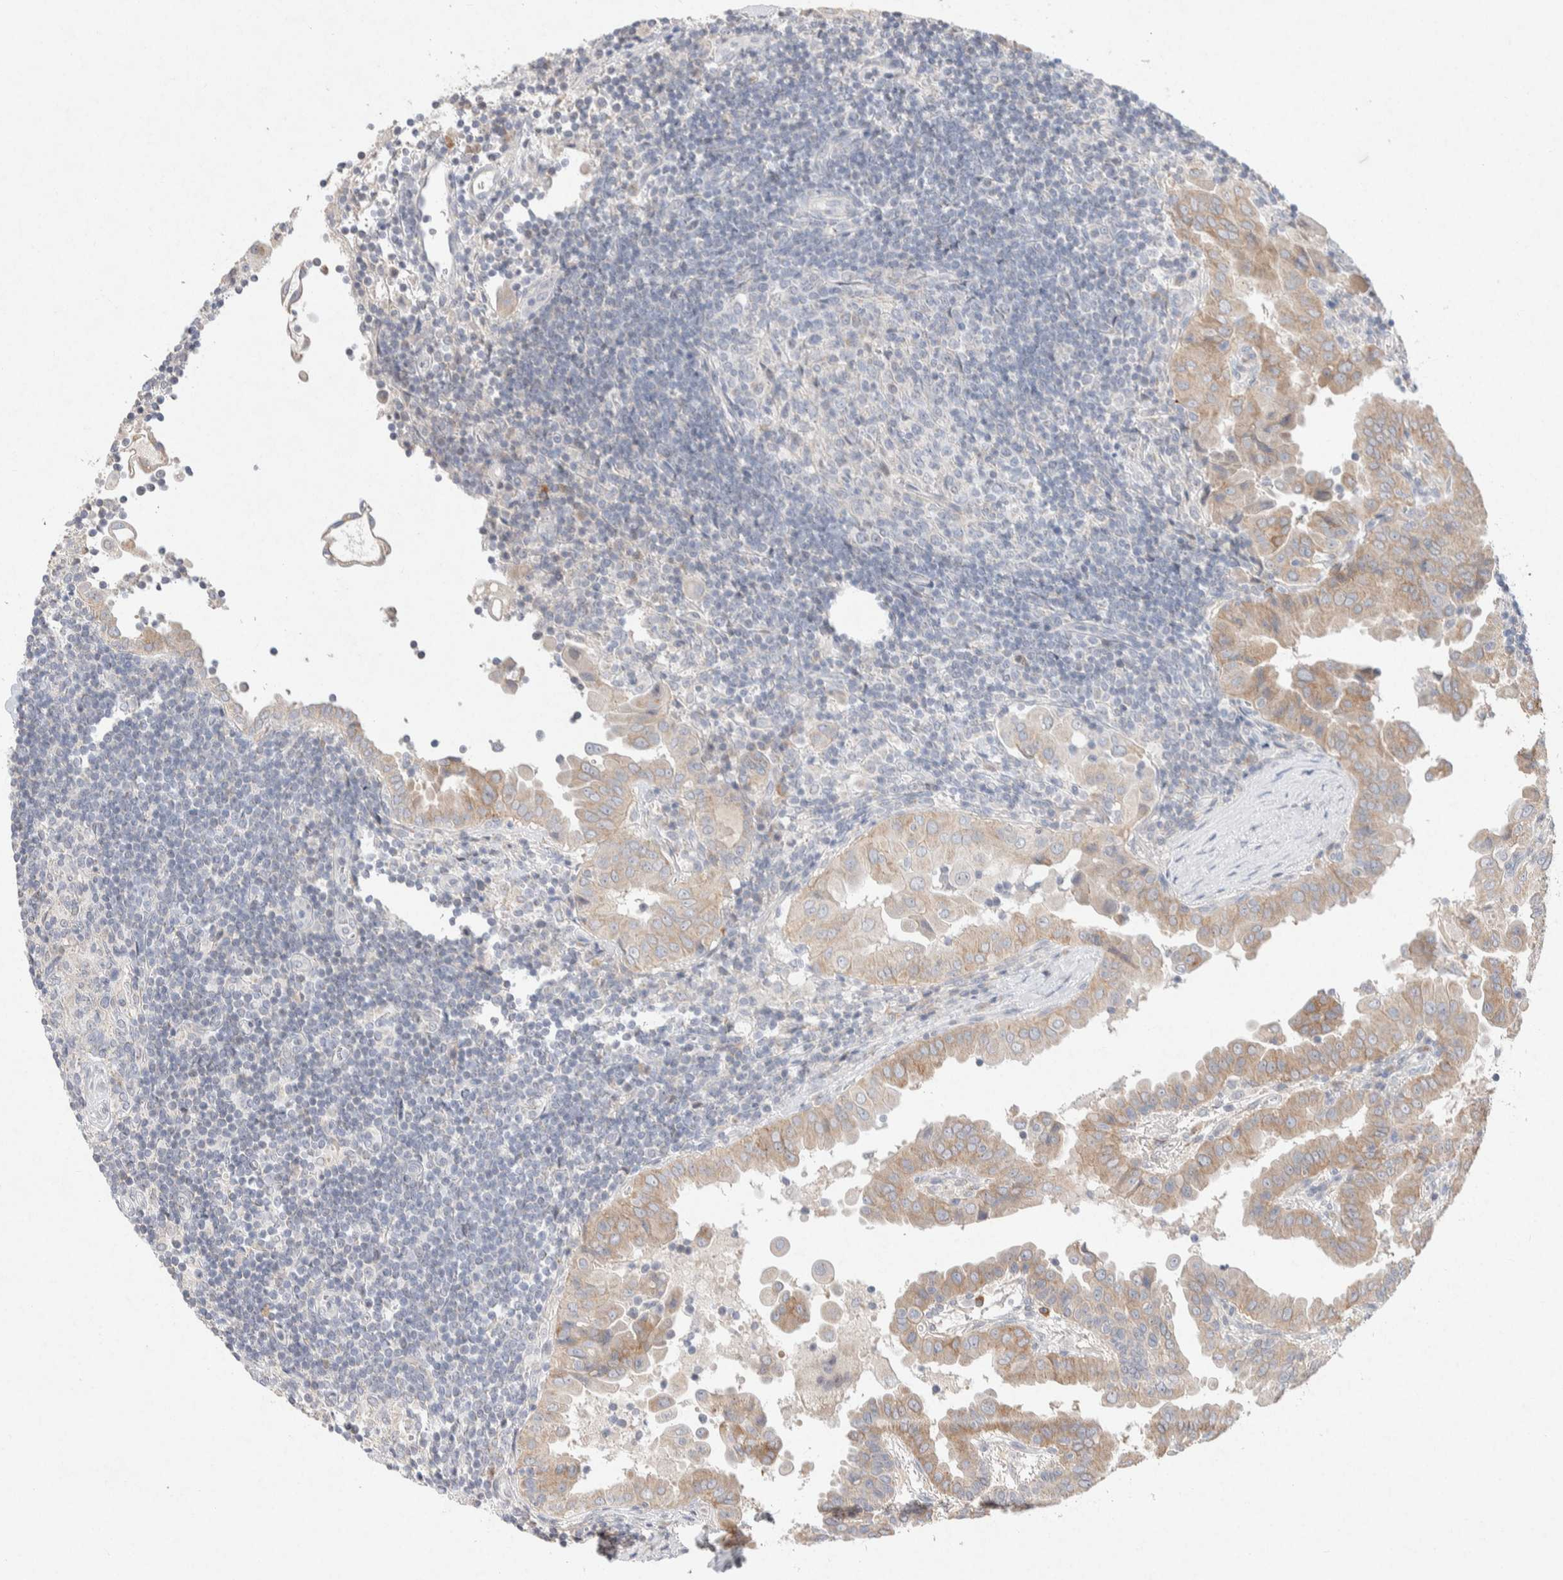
{"staining": {"intensity": "moderate", "quantity": ">75%", "location": "cytoplasmic/membranous"}, "tissue": "thyroid cancer", "cell_type": "Tumor cells", "image_type": "cancer", "snomed": [{"axis": "morphology", "description": "Papillary adenocarcinoma, NOS"}, {"axis": "topography", "description": "Thyroid gland"}], "caption": "The photomicrograph reveals staining of thyroid cancer, revealing moderate cytoplasmic/membranous protein staining (brown color) within tumor cells. The protein of interest is stained brown, and the nuclei are stained in blue (DAB (3,3'-diaminobenzidine) IHC with brightfield microscopy, high magnification).", "gene": "CMTM4", "patient": {"sex": "male", "age": 33}}